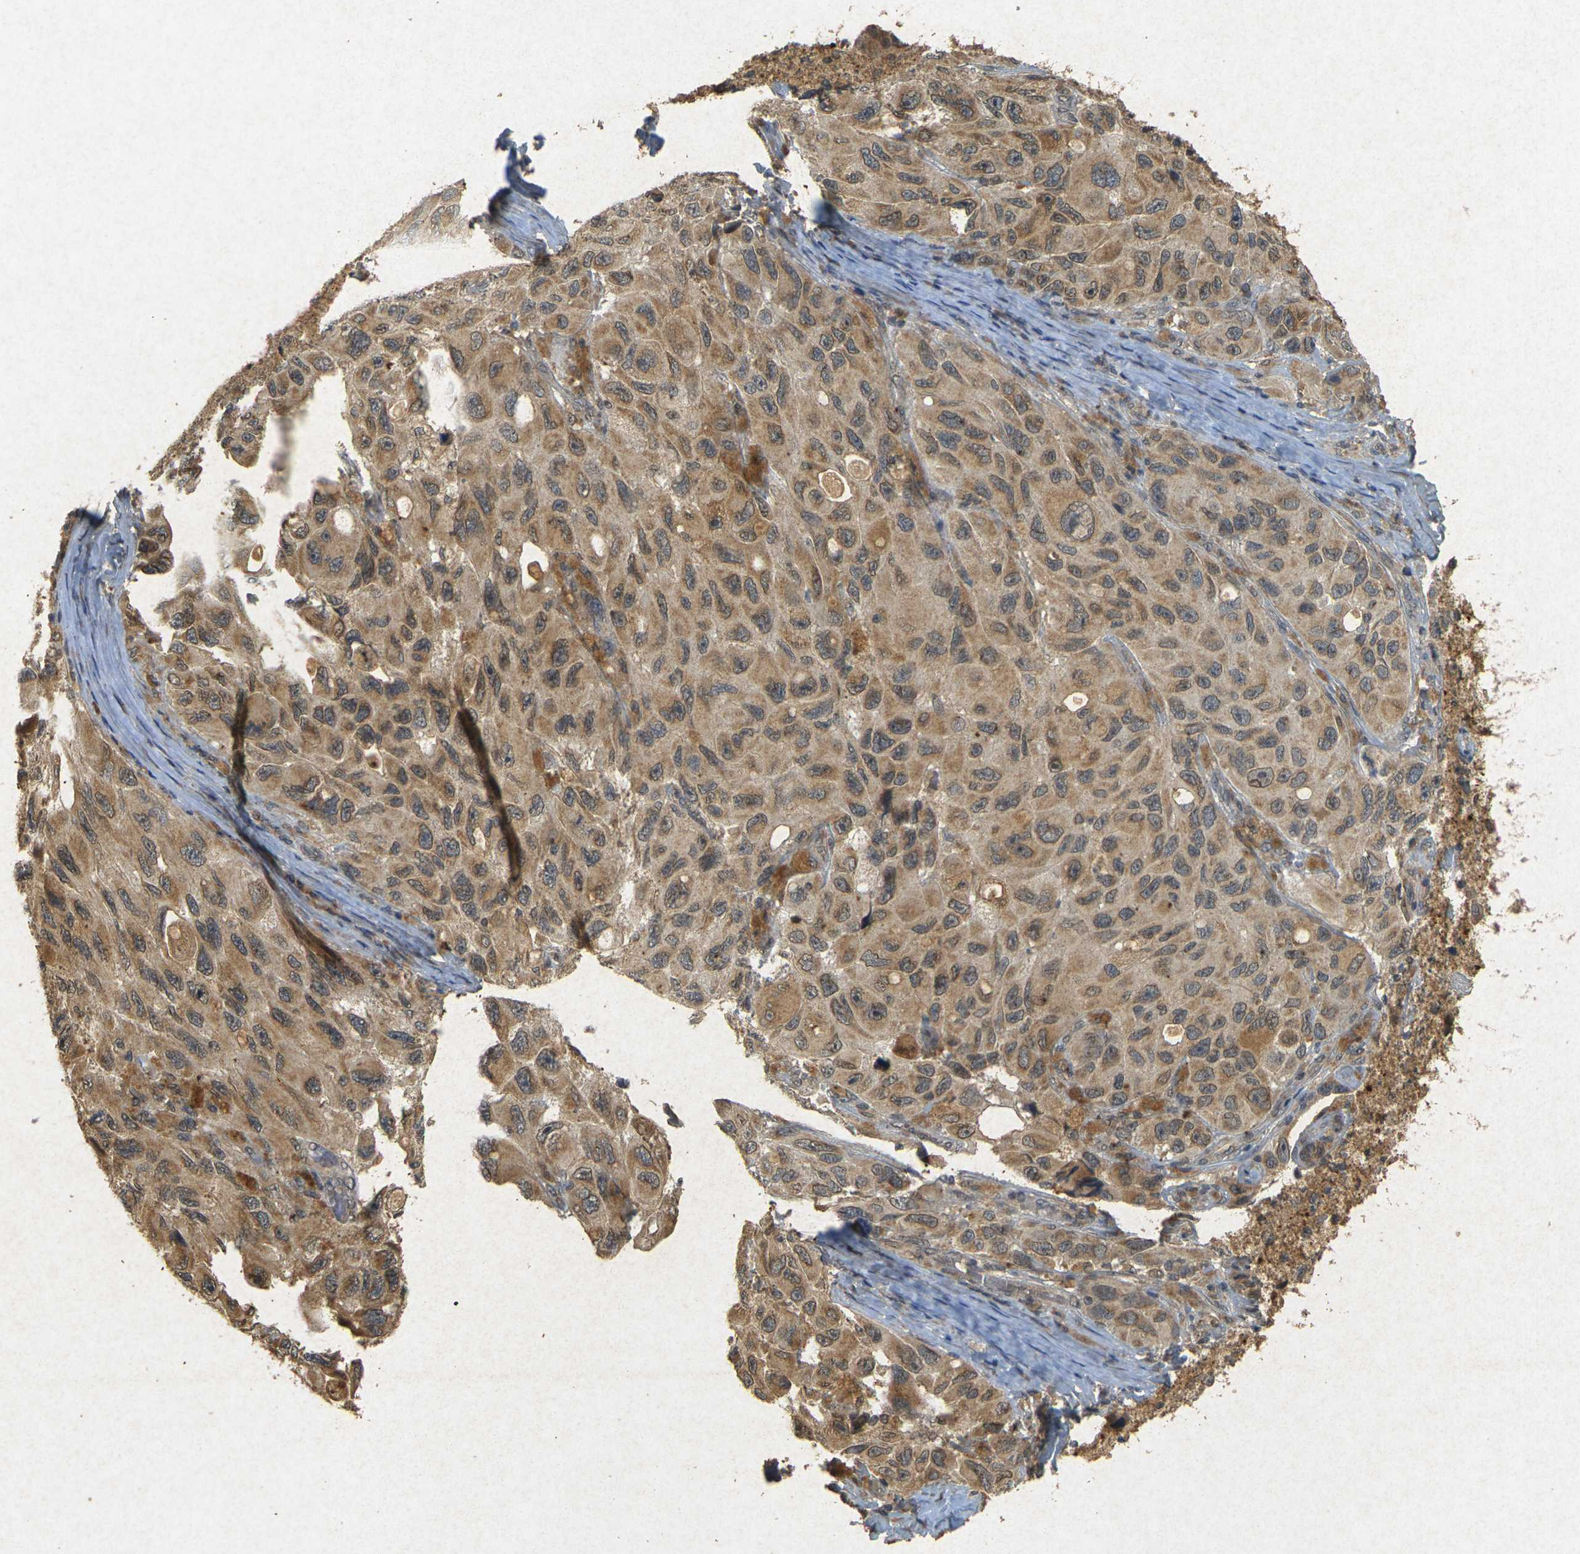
{"staining": {"intensity": "moderate", "quantity": ">75%", "location": "cytoplasmic/membranous,nuclear"}, "tissue": "melanoma", "cell_type": "Tumor cells", "image_type": "cancer", "snomed": [{"axis": "morphology", "description": "Malignant melanoma, NOS"}, {"axis": "topography", "description": "Skin"}], "caption": "Immunohistochemistry micrograph of human malignant melanoma stained for a protein (brown), which shows medium levels of moderate cytoplasmic/membranous and nuclear expression in approximately >75% of tumor cells.", "gene": "ERN1", "patient": {"sex": "female", "age": 73}}